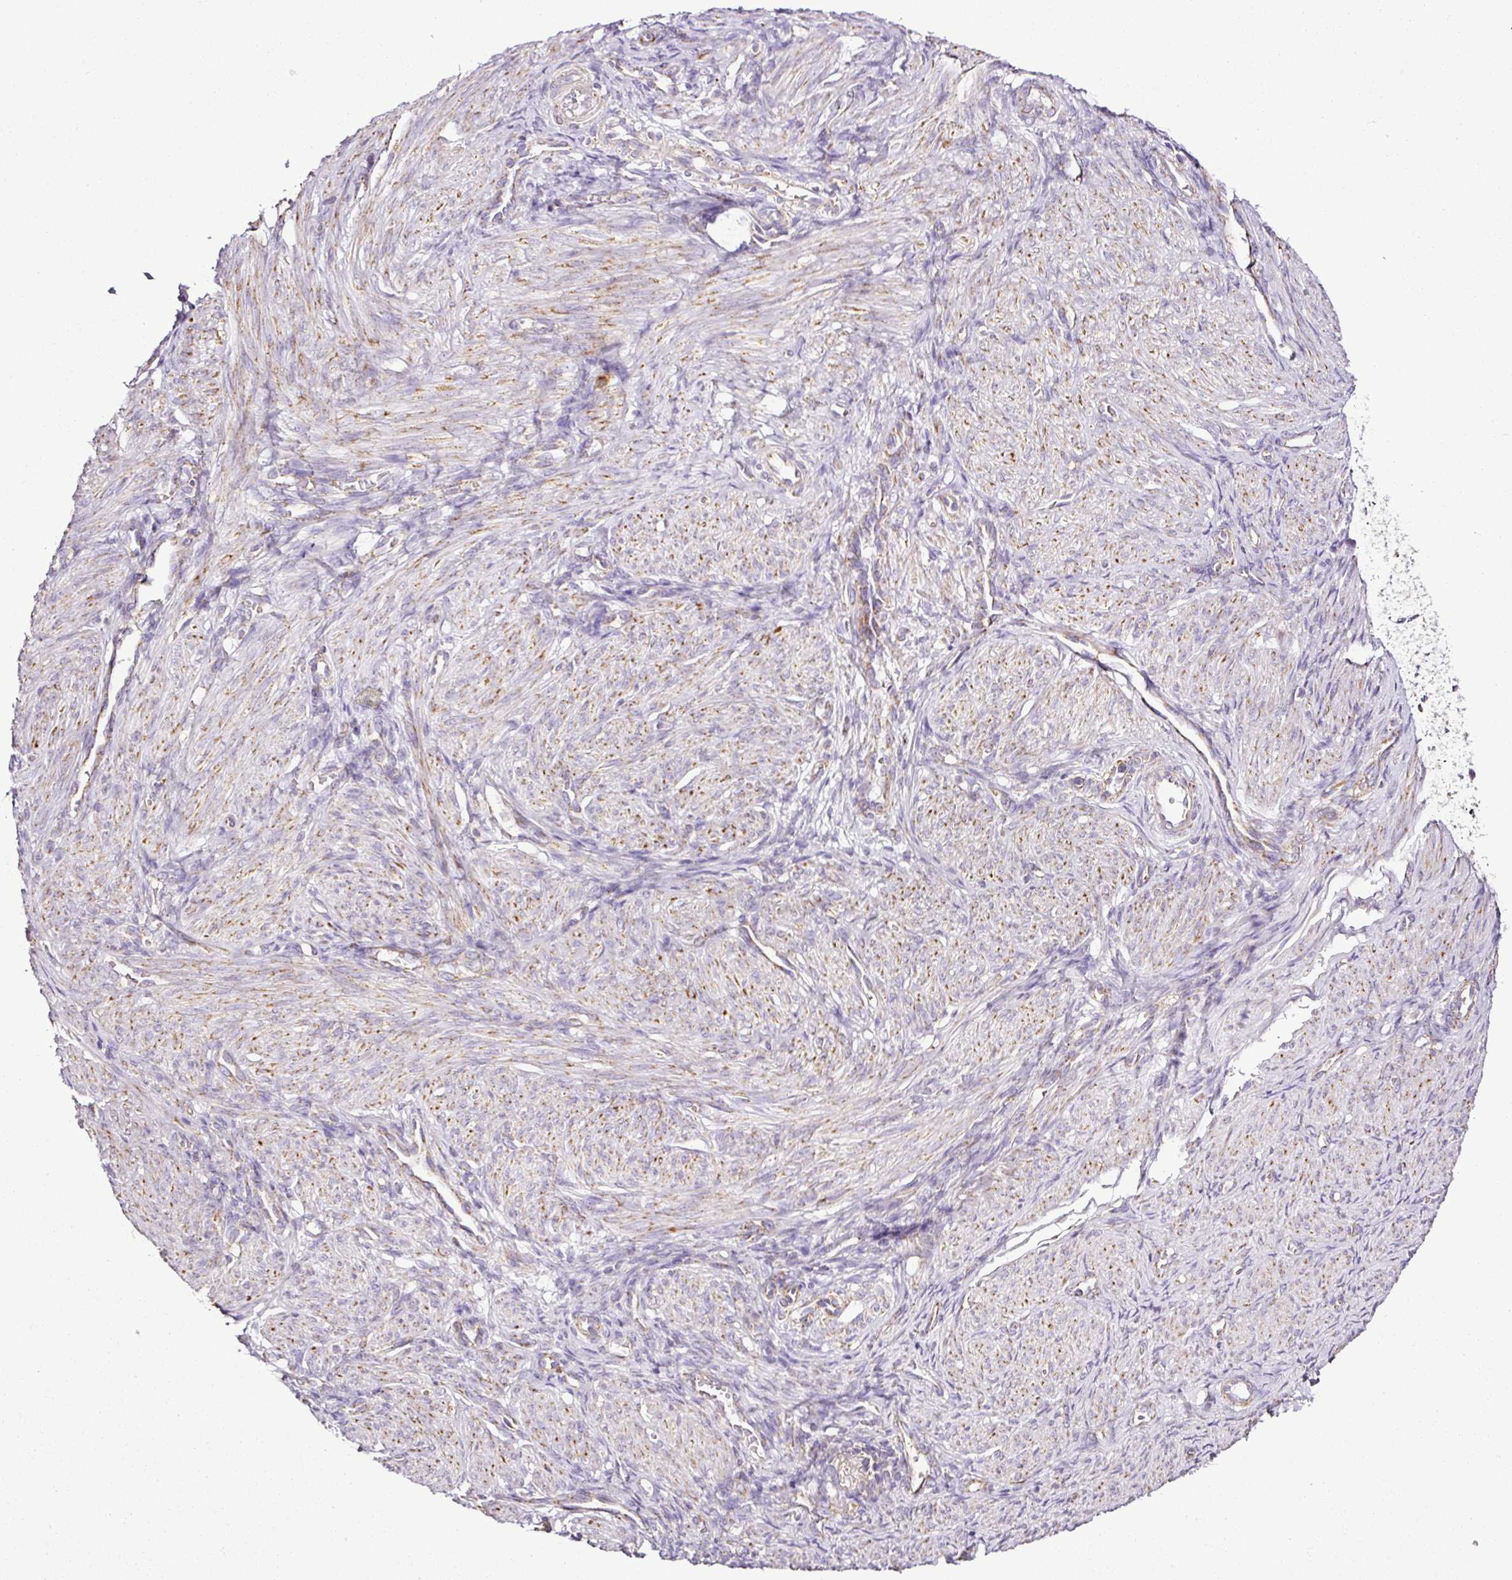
{"staining": {"intensity": "weak", "quantity": "25%-75%", "location": "cytoplasmic/membranous"}, "tissue": "endometrium", "cell_type": "Cells in endometrial stroma", "image_type": "normal", "snomed": [{"axis": "morphology", "description": "Normal tissue, NOS"}, {"axis": "topography", "description": "Endometrium"}], "caption": "Immunohistochemistry (IHC) (DAB (3,3'-diaminobenzidine)) staining of normal endometrium reveals weak cytoplasmic/membranous protein expression in about 25%-75% of cells in endometrial stroma. The staining is performed using DAB brown chromogen to label protein expression. The nuclei are counter-stained blue using hematoxylin.", "gene": "DPAGT1", "patient": {"sex": "female", "age": 34}}